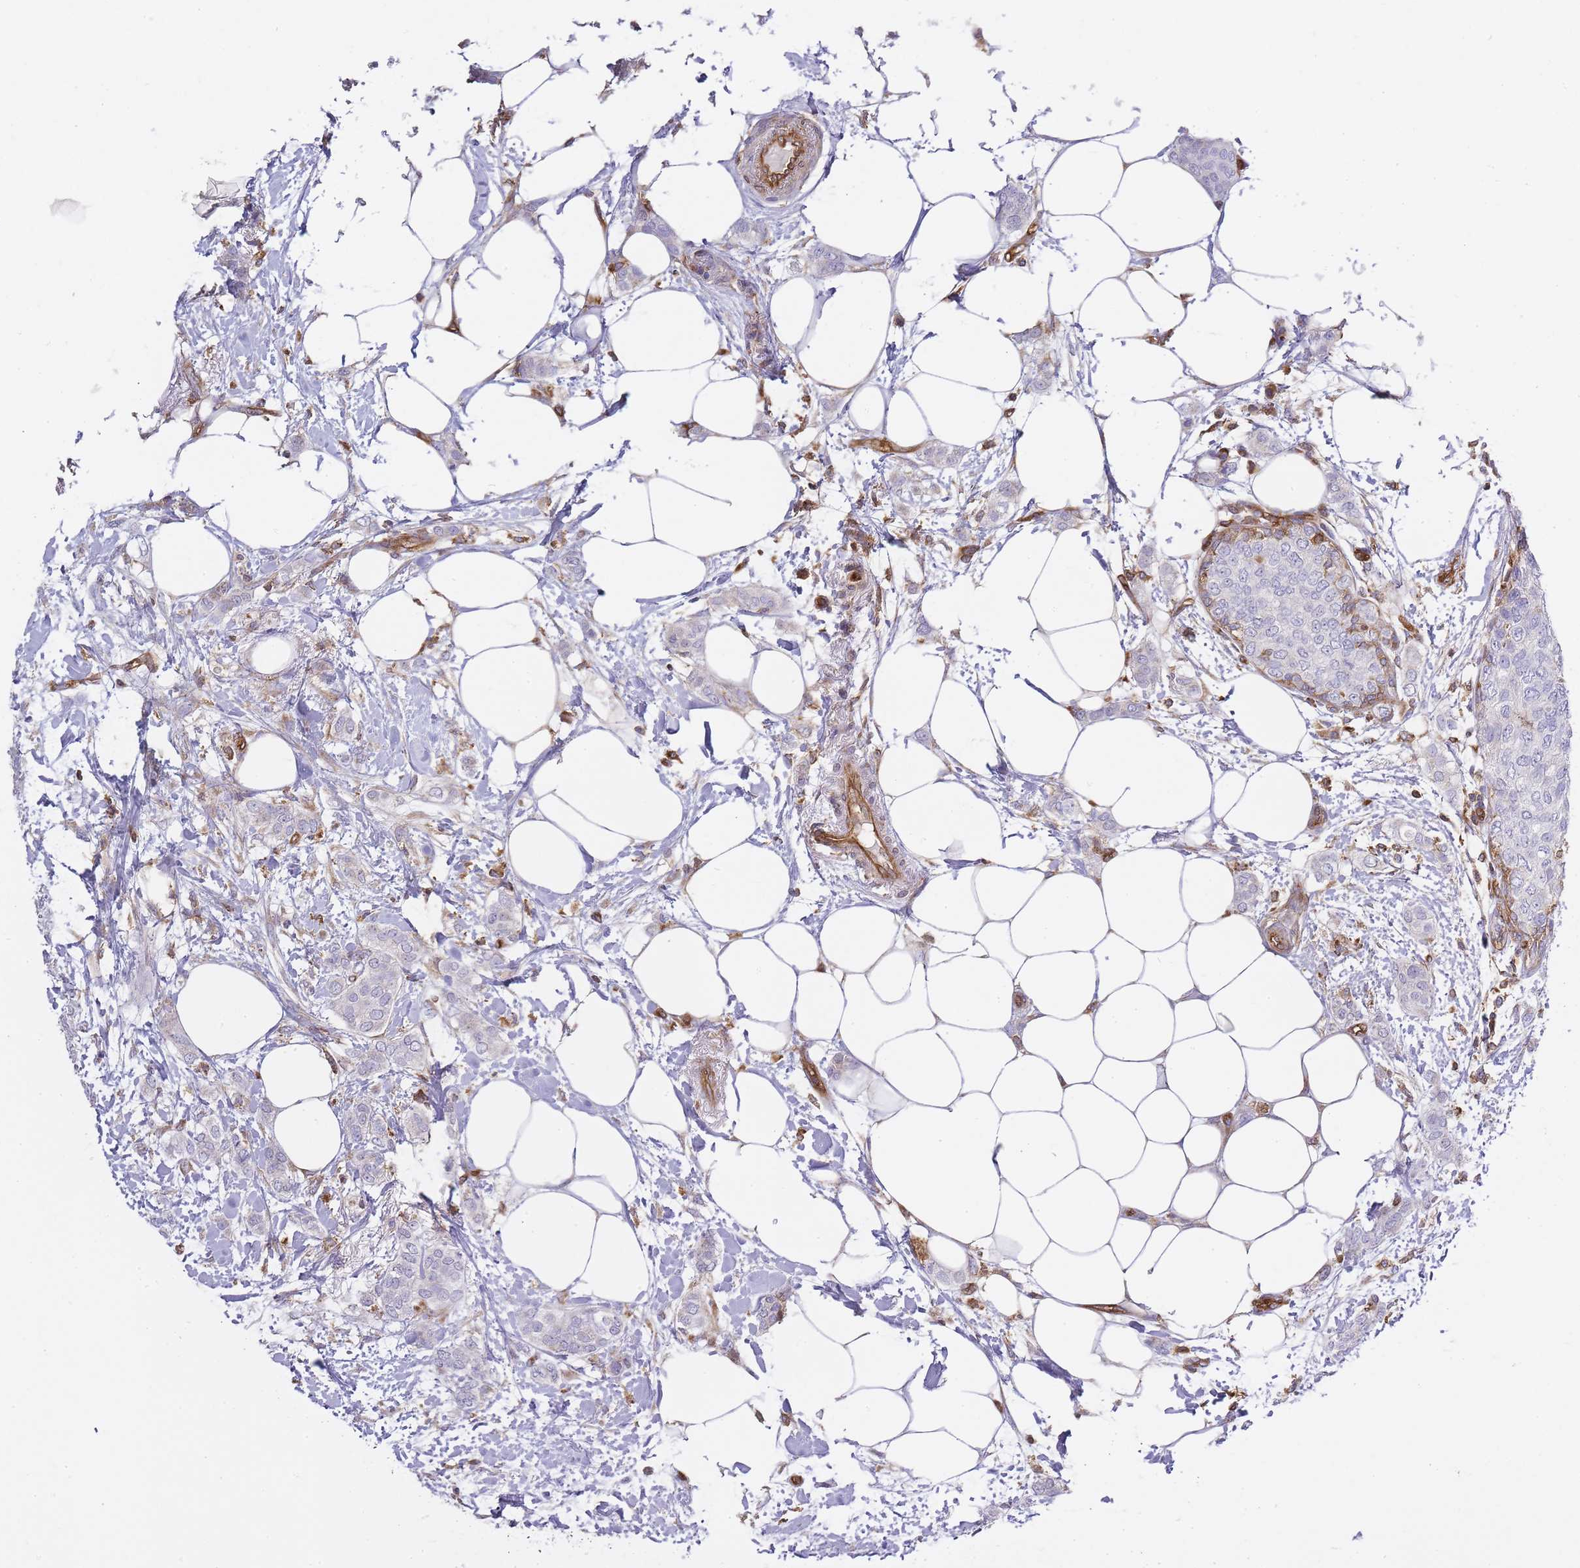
{"staining": {"intensity": "negative", "quantity": "none", "location": "none"}, "tissue": "breast cancer", "cell_type": "Tumor cells", "image_type": "cancer", "snomed": [{"axis": "morphology", "description": "Duct carcinoma"}, {"axis": "topography", "description": "Breast"}], "caption": "Immunohistochemistry (IHC) image of infiltrating ductal carcinoma (breast) stained for a protein (brown), which displays no expression in tumor cells.", "gene": "MSN", "patient": {"sex": "female", "age": 72}}